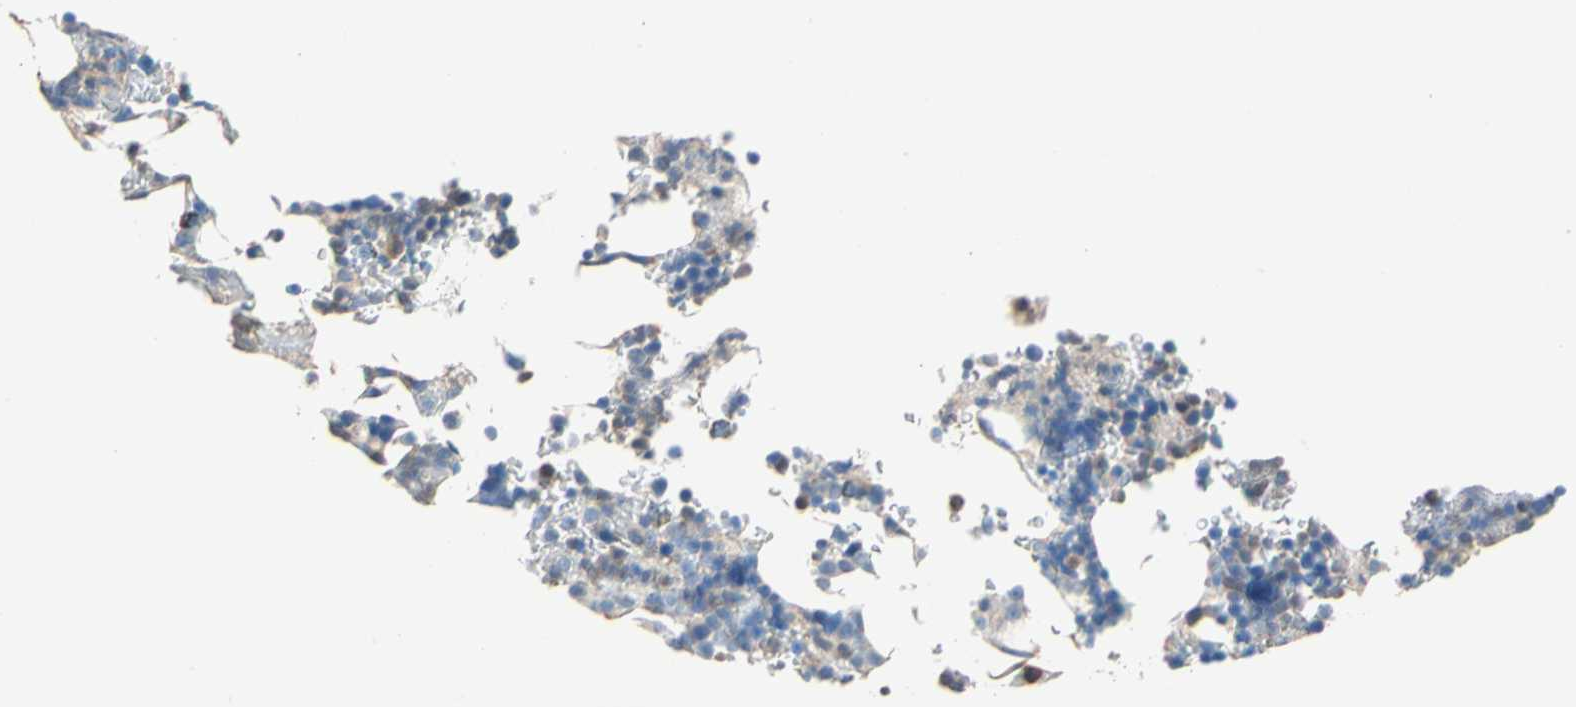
{"staining": {"intensity": "moderate", "quantity": "<25%", "location": "cytoplasmic/membranous"}, "tissue": "bone marrow", "cell_type": "Hematopoietic cells", "image_type": "normal", "snomed": [{"axis": "morphology", "description": "Normal tissue, NOS"}, {"axis": "topography", "description": "Bone marrow"}], "caption": "Human bone marrow stained with a brown dye exhibits moderate cytoplasmic/membranous positive positivity in about <25% of hematopoietic cells.", "gene": "BBOX1", "patient": {"sex": "female", "age": 73}}